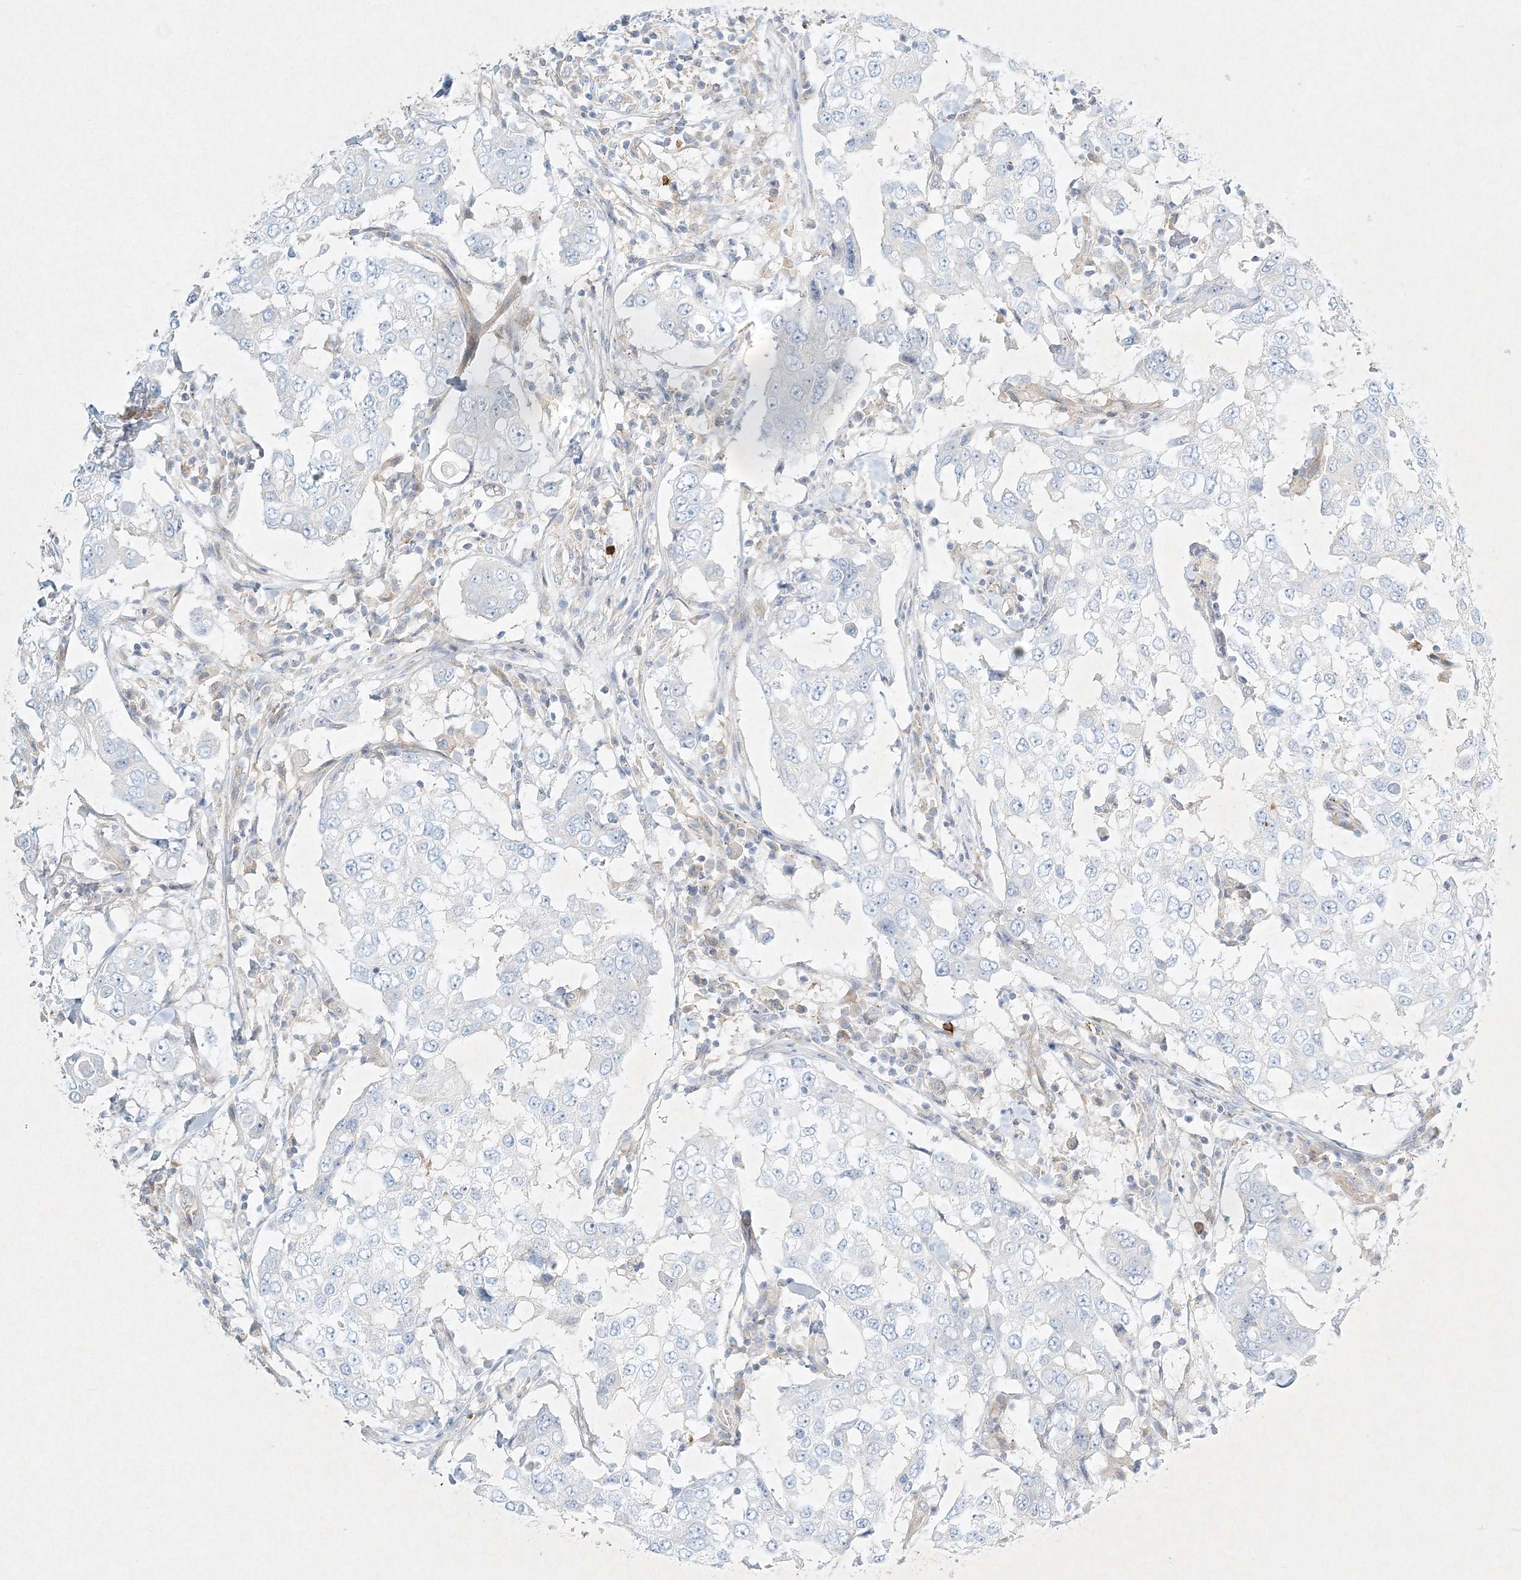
{"staining": {"intensity": "negative", "quantity": "none", "location": "none"}, "tissue": "breast cancer", "cell_type": "Tumor cells", "image_type": "cancer", "snomed": [{"axis": "morphology", "description": "Duct carcinoma"}, {"axis": "topography", "description": "Breast"}], "caption": "An IHC photomicrograph of infiltrating ductal carcinoma (breast) is shown. There is no staining in tumor cells of infiltrating ductal carcinoma (breast).", "gene": "STK11IP", "patient": {"sex": "female", "age": 27}}